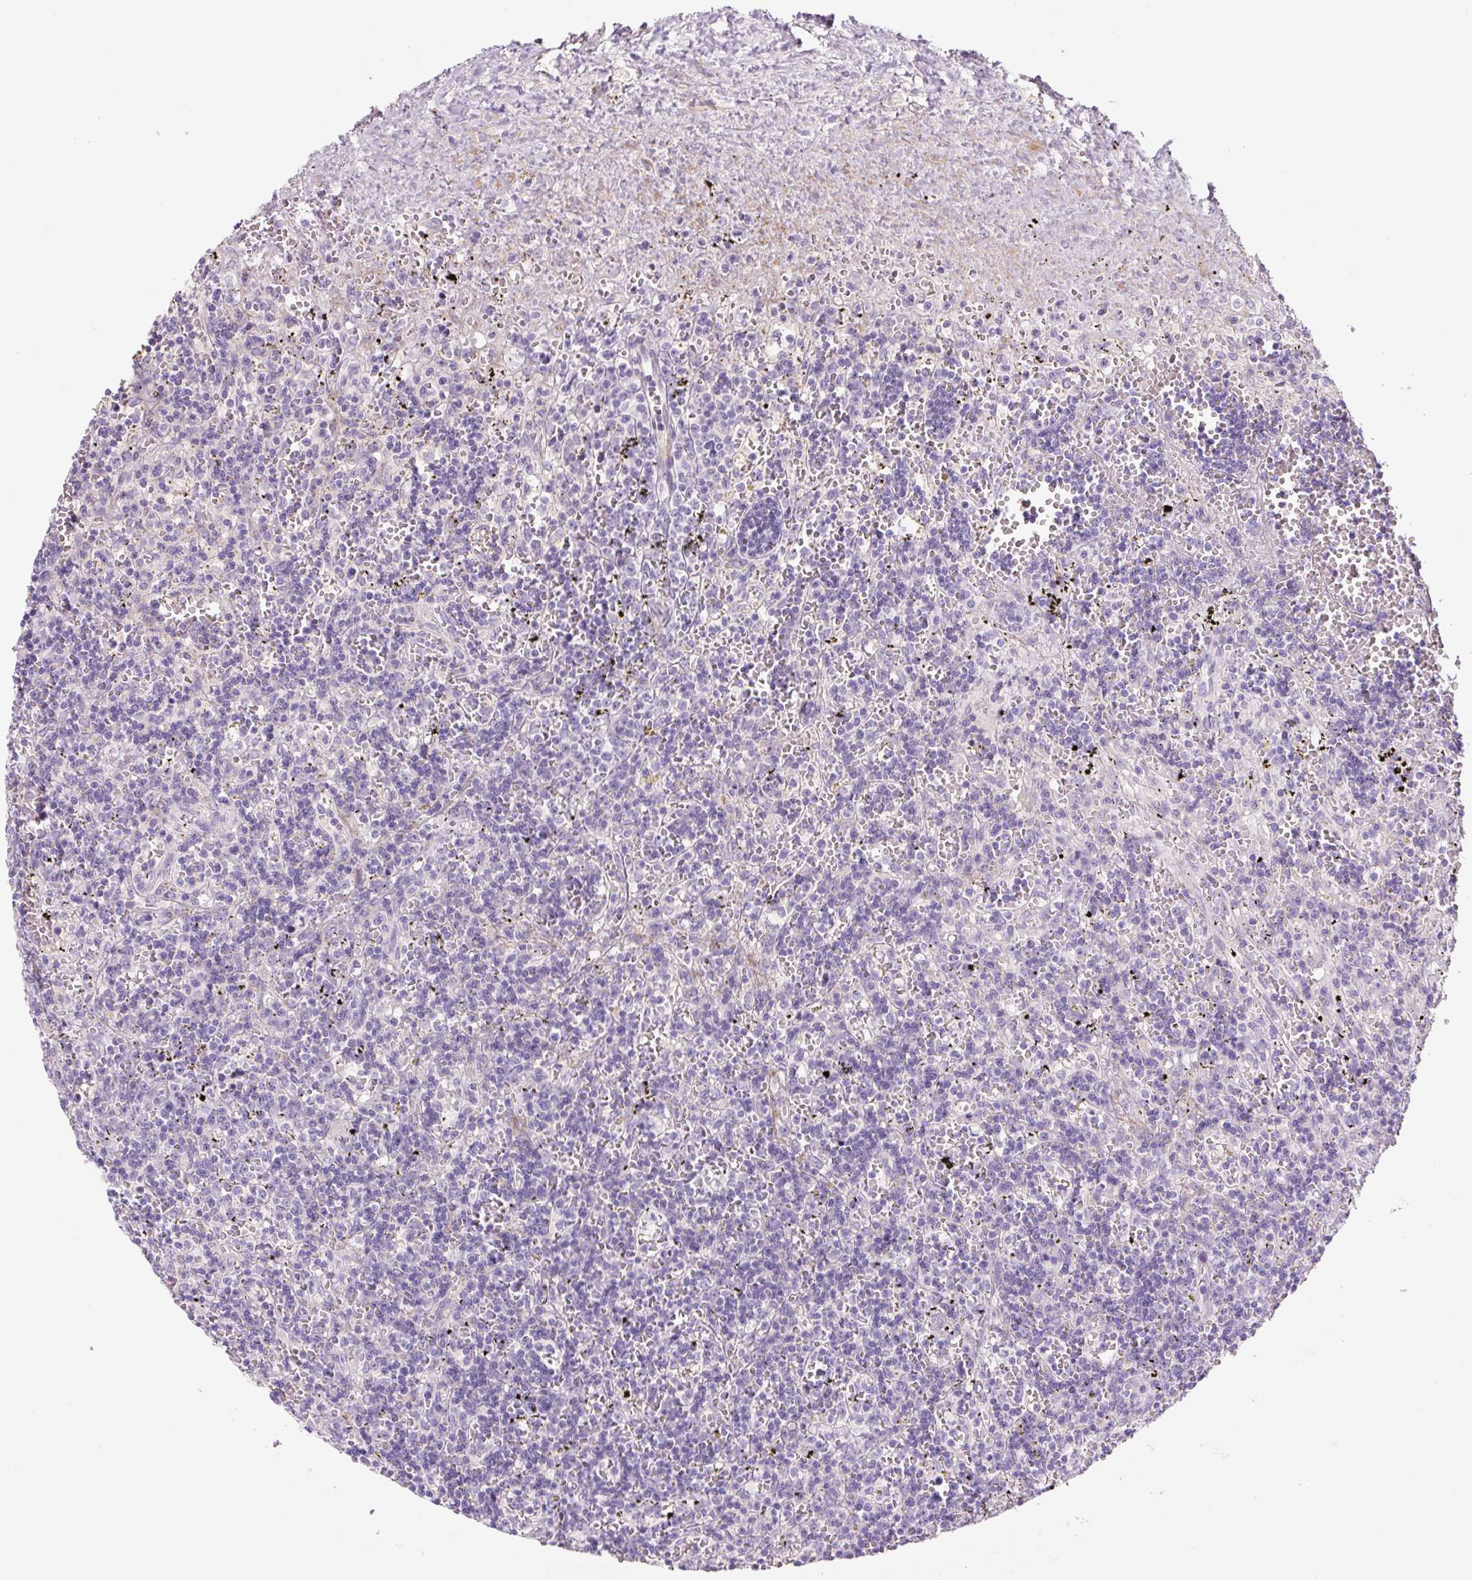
{"staining": {"intensity": "negative", "quantity": "none", "location": "none"}, "tissue": "lymphoma", "cell_type": "Tumor cells", "image_type": "cancer", "snomed": [{"axis": "morphology", "description": "Malignant lymphoma, non-Hodgkin's type, Low grade"}, {"axis": "topography", "description": "Spleen"}], "caption": "The IHC image has no significant staining in tumor cells of lymphoma tissue.", "gene": "PRM1", "patient": {"sex": "male", "age": 60}}